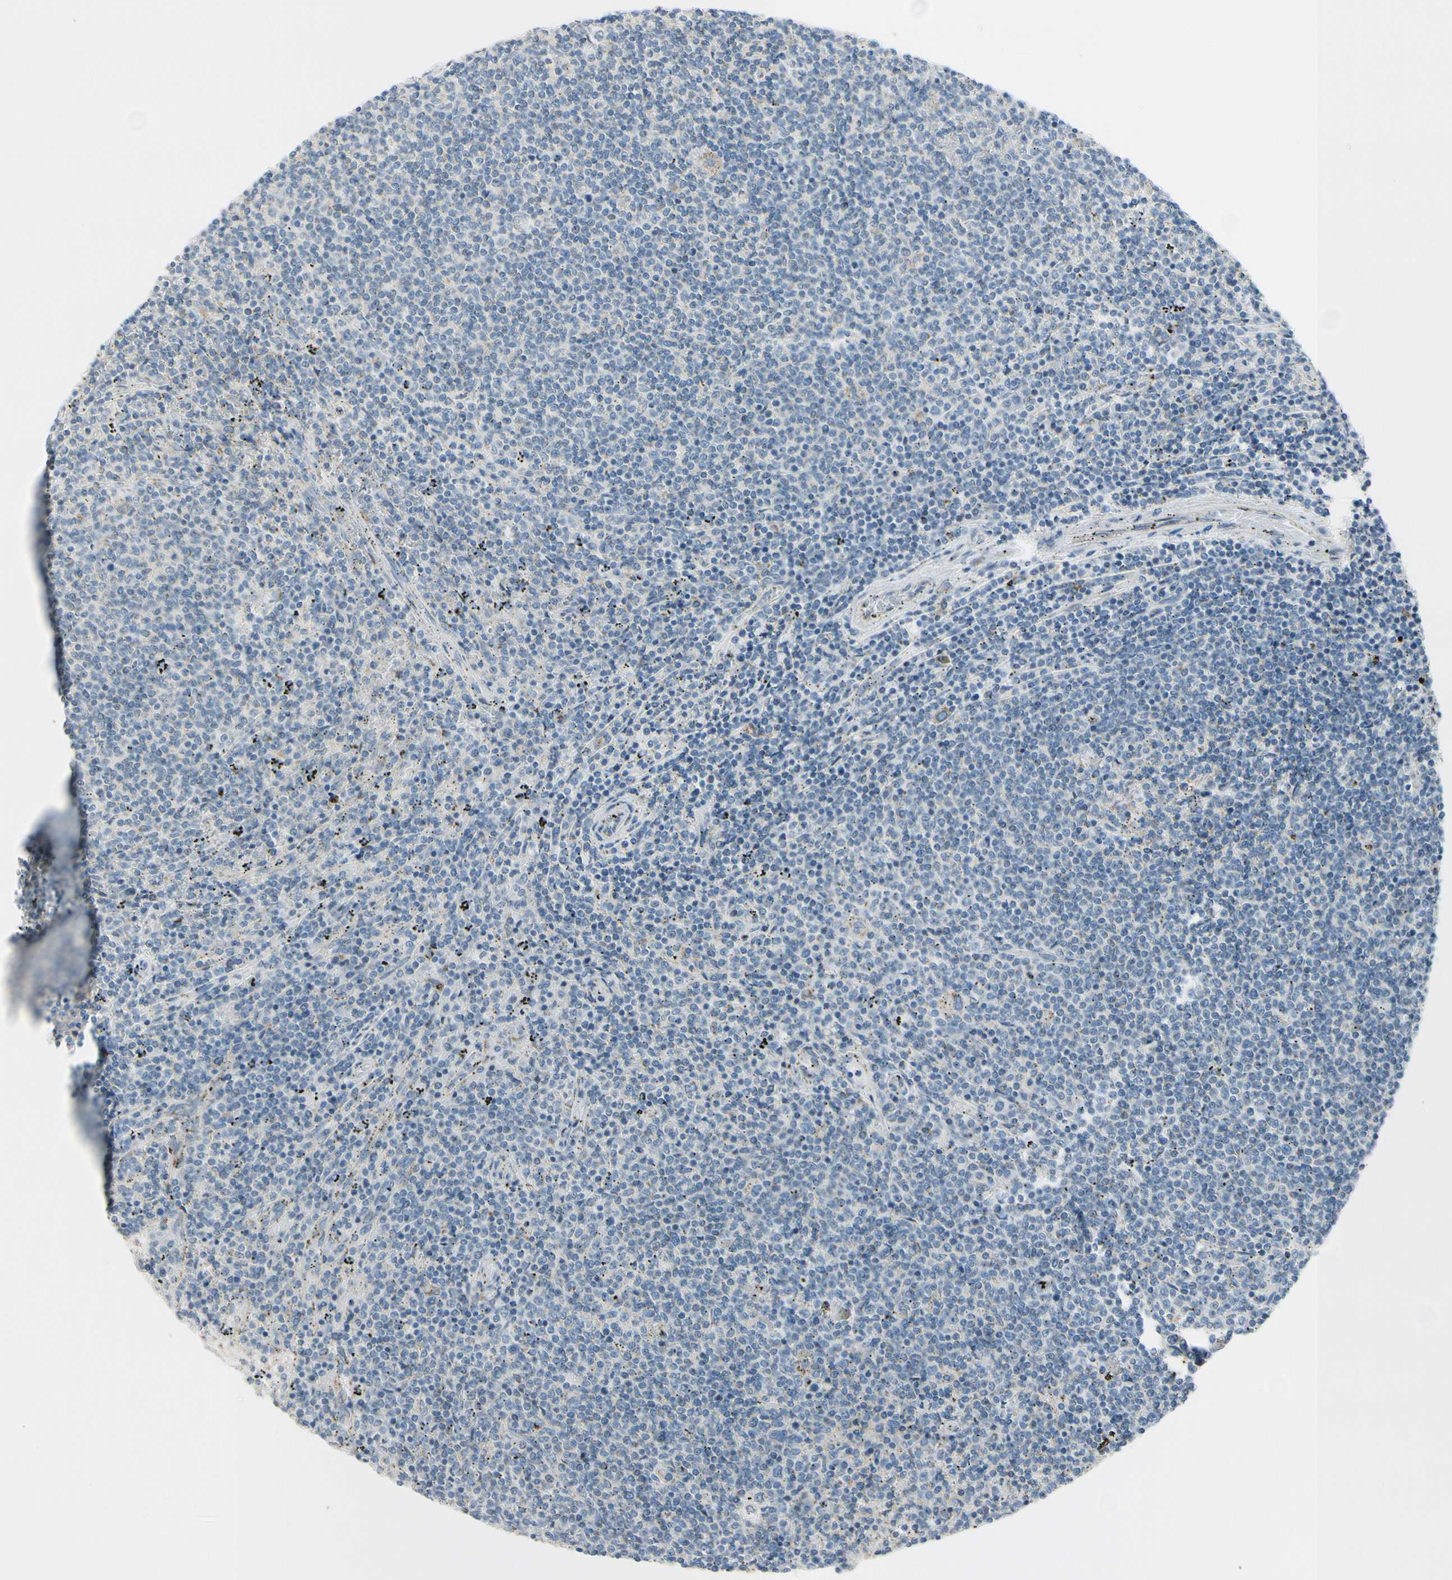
{"staining": {"intensity": "negative", "quantity": "none", "location": "none"}, "tissue": "lymphoma", "cell_type": "Tumor cells", "image_type": "cancer", "snomed": [{"axis": "morphology", "description": "Malignant lymphoma, non-Hodgkin's type, Low grade"}, {"axis": "topography", "description": "Spleen"}], "caption": "There is no significant expression in tumor cells of low-grade malignant lymphoma, non-Hodgkin's type. The staining was performed using DAB to visualize the protein expression in brown, while the nuclei were stained in blue with hematoxylin (Magnification: 20x).", "gene": "GALNT5", "patient": {"sex": "female", "age": 50}}